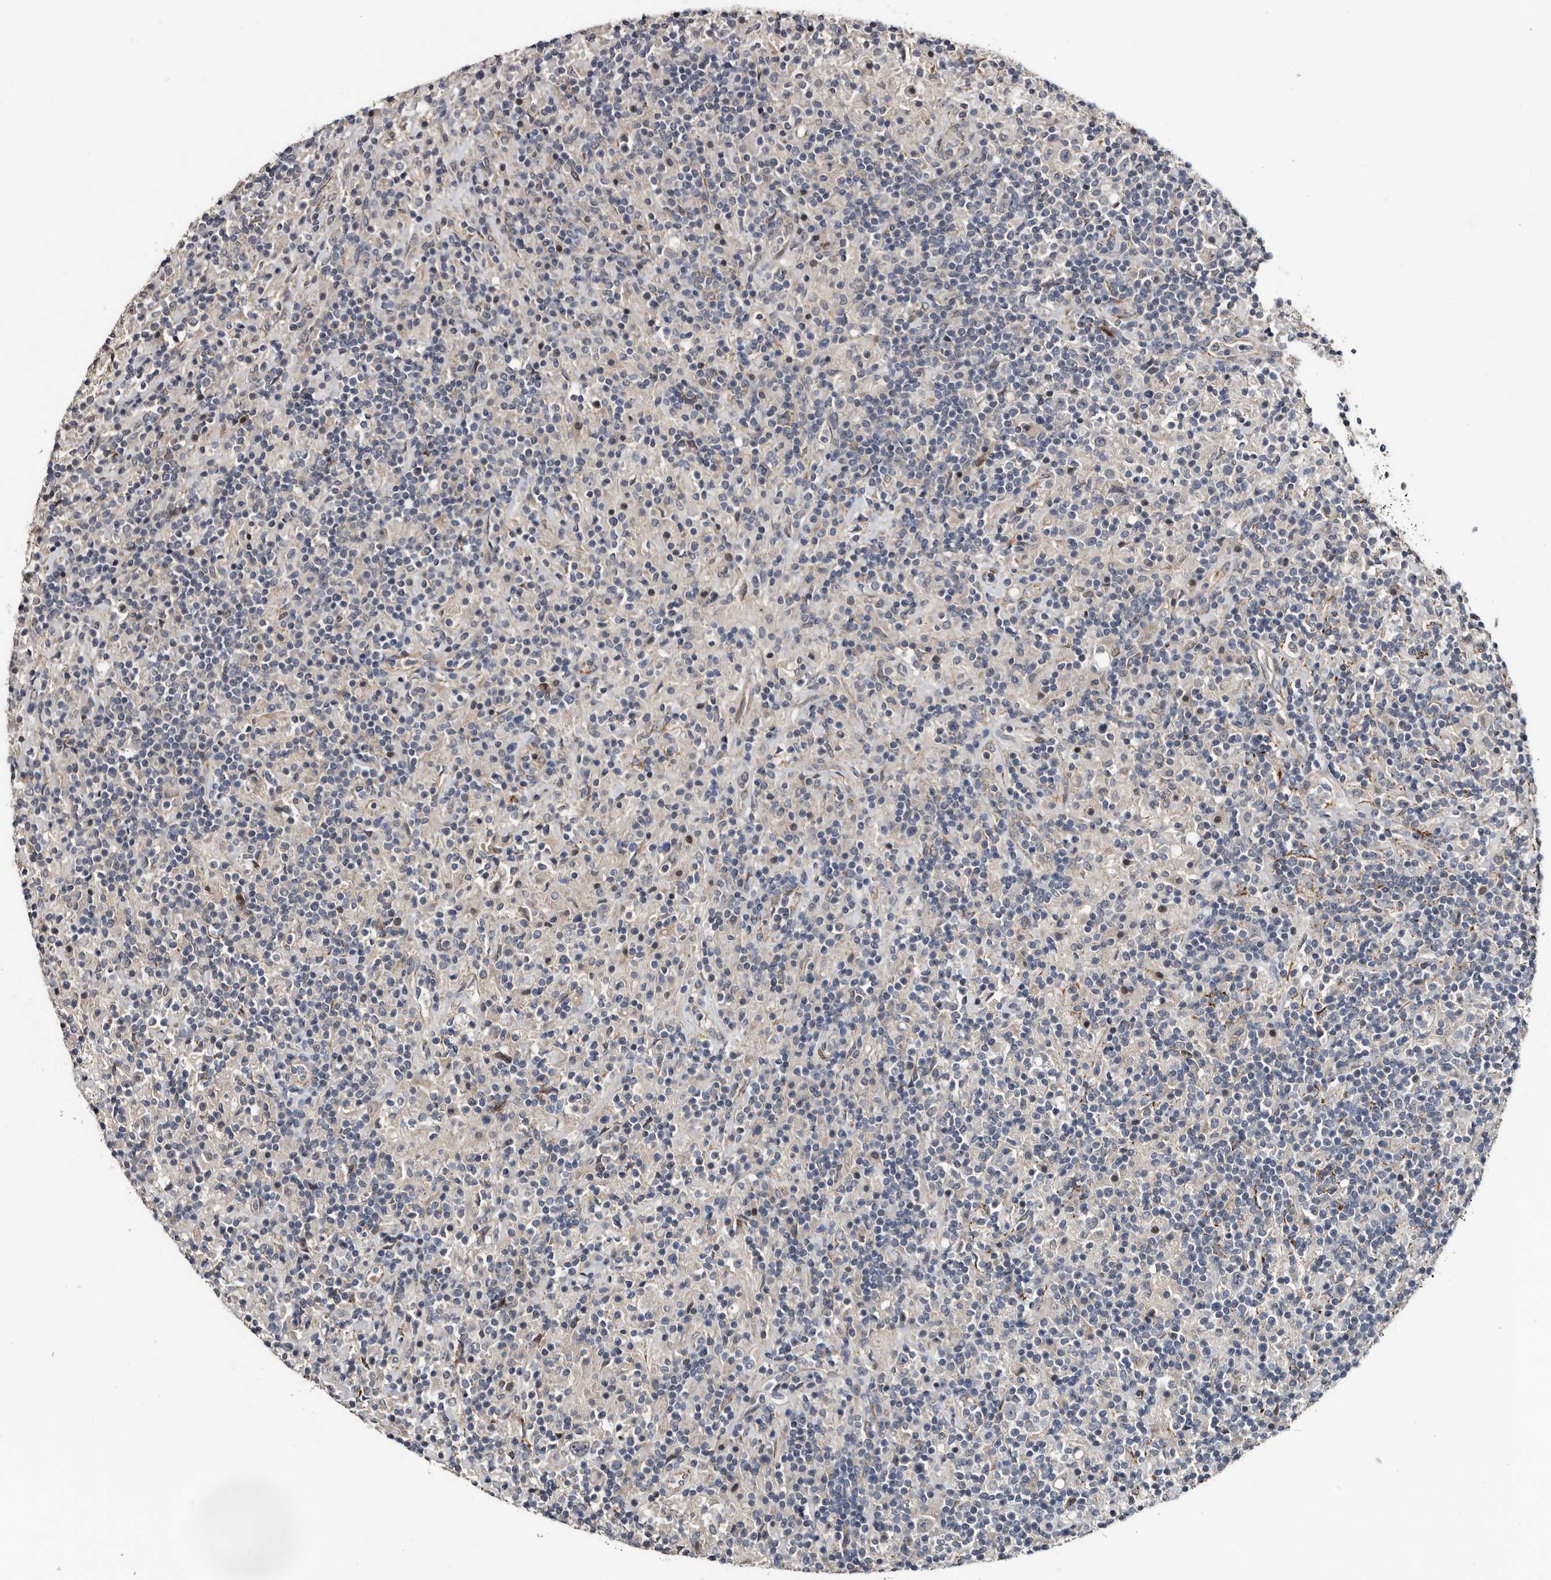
{"staining": {"intensity": "negative", "quantity": "none", "location": "none"}, "tissue": "lymphoma", "cell_type": "Tumor cells", "image_type": "cancer", "snomed": [{"axis": "morphology", "description": "Hodgkin's disease, NOS"}, {"axis": "topography", "description": "Lymph node"}], "caption": "Tumor cells show no significant protein staining in Hodgkin's disease. (DAB (3,3'-diaminobenzidine) immunohistochemistry (IHC) visualized using brightfield microscopy, high magnification).", "gene": "ARMCX2", "patient": {"sex": "male", "age": 70}}